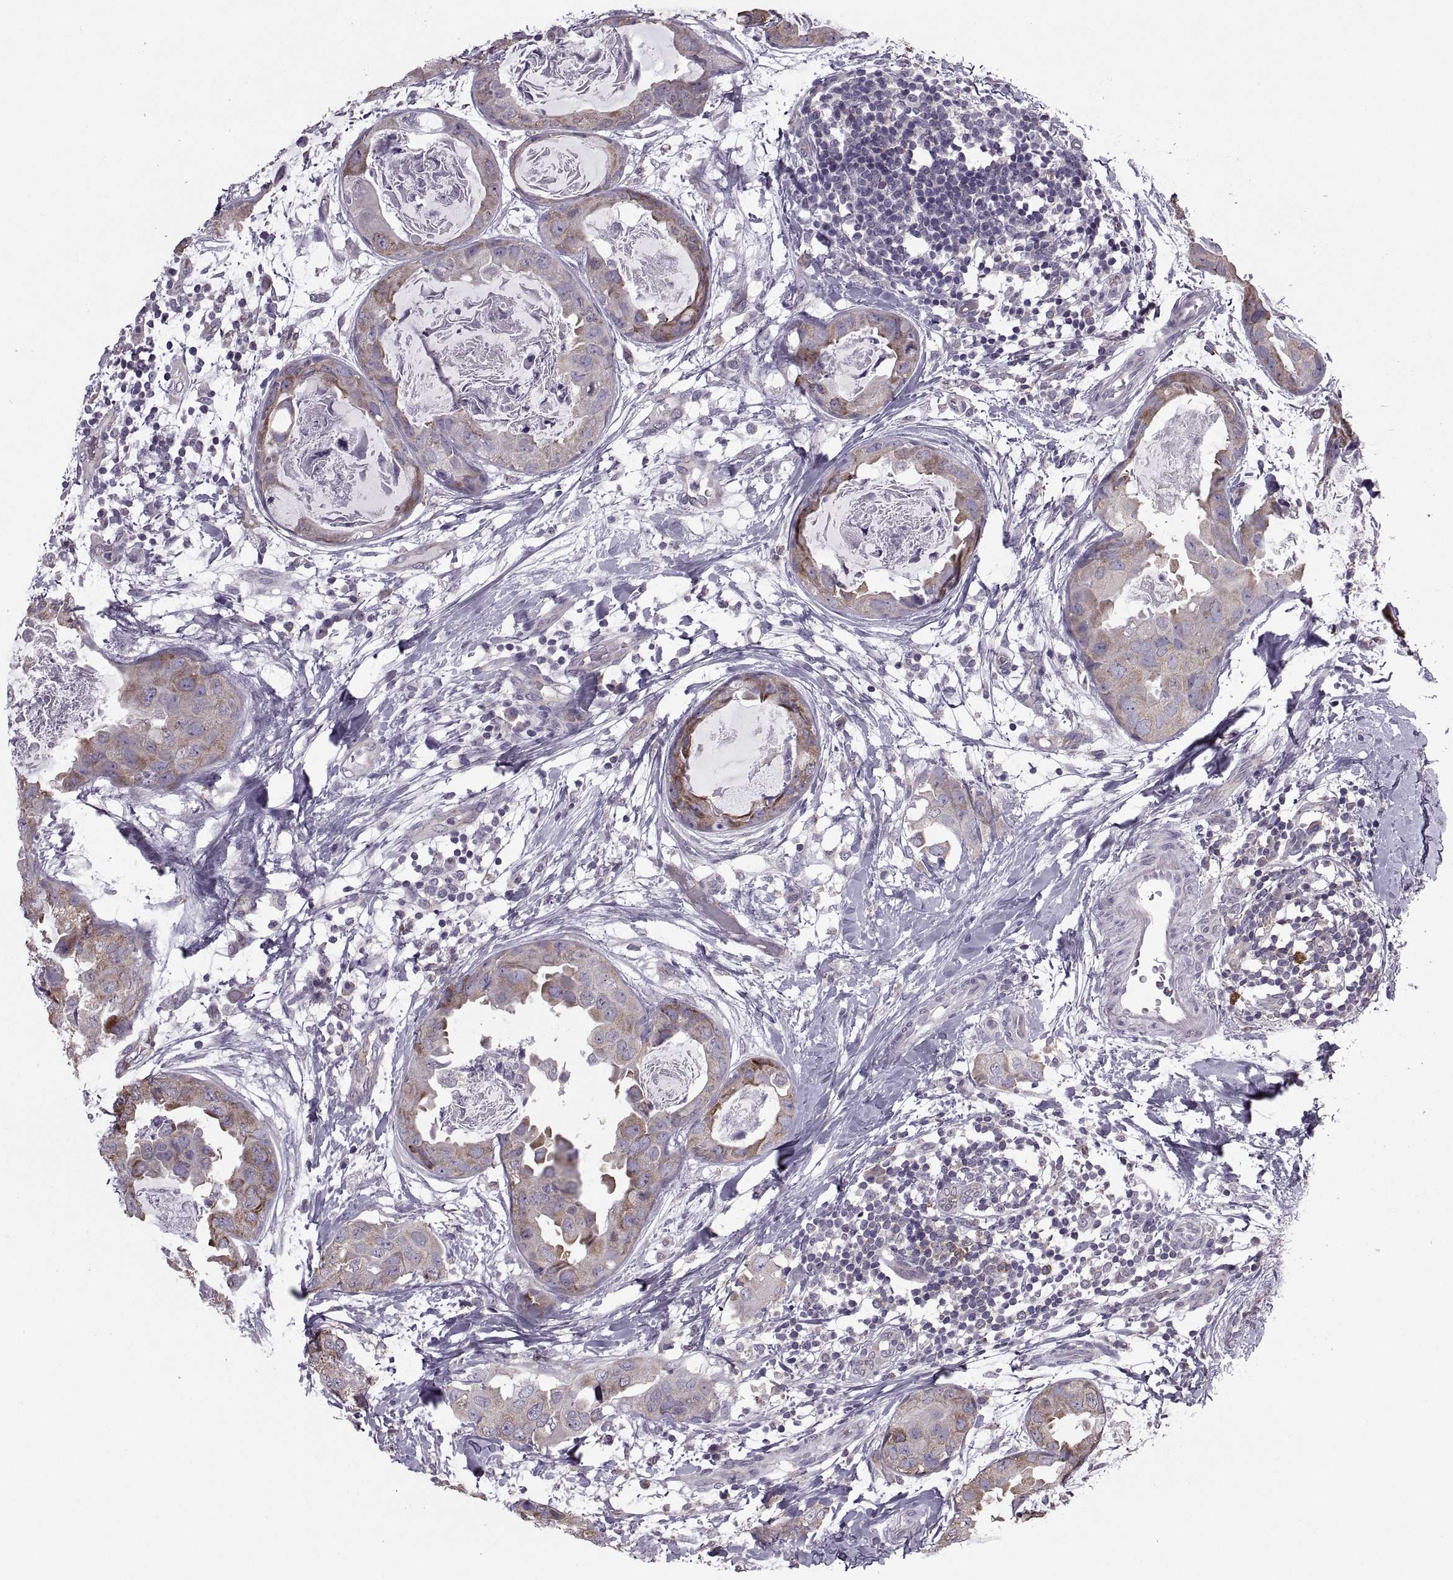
{"staining": {"intensity": "moderate", "quantity": ">75%", "location": "cytoplasmic/membranous"}, "tissue": "breast cancer", "cell_type": "Tumor cells", "image_type": "cancer", "snomed": [{"axis": "morphology", "description": "Normal tissue, NOS"}, {"axis": "morphology", "description": "Duct carcinoma"}, {"axis": "topography", "description": "Breast"}], "caption": "A brown stain highlights moderate cytoplasmic/membranous expression of a protein in breast cancer tumor cells.", "gene": "PABPC1", "patient": {"sex": "female", "age": 40}}